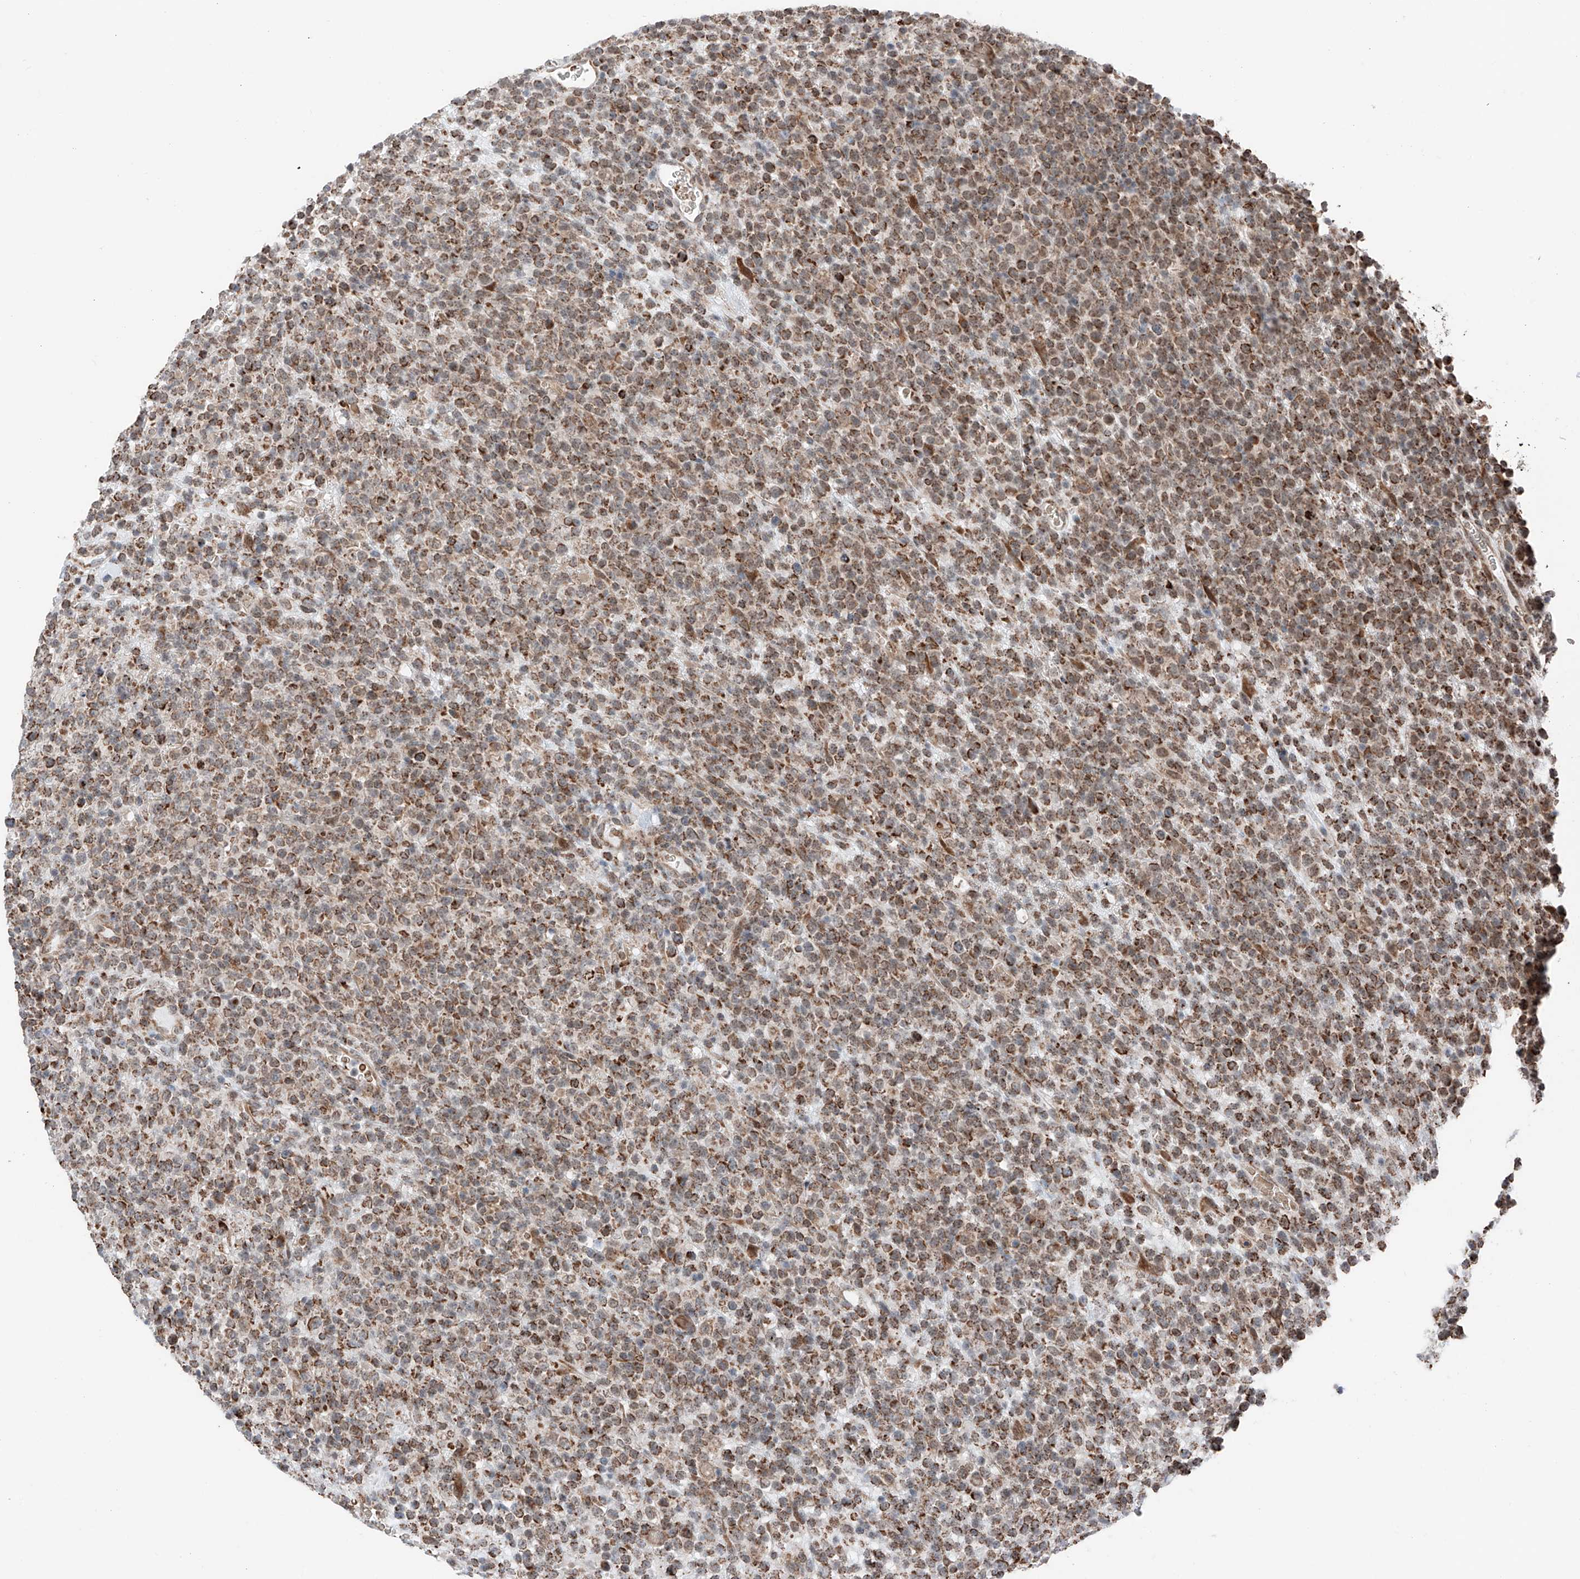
{"staining": {"intensity": "moderate", "quantity": ">75%", "location": "cytoplasmic/membranous"}, "tissue": "lymphoma", "cell_type": "Tumor cells", "image_type": "cancer", "snomed": [{"axis": "morphology", "description": "Malignant lymphoma, non-Hodgkin's type, High grade"}, {"axis": "topography", "description": "Colon"}], "caption": "Moderate cytoplasmic/membranous protein positivity is seen in approximately >75% of tumor cells in high-grade malignant lymphoma, non-Hodgkin's type. The staining was performed using DAB (3,3'-diaminobenzidine), with brown indicating positive protein expression. Nuclei are stained blue with hematoxylin.", "gene": "ZSCAN29", "patient": {"sex": "female", "age": 53}}